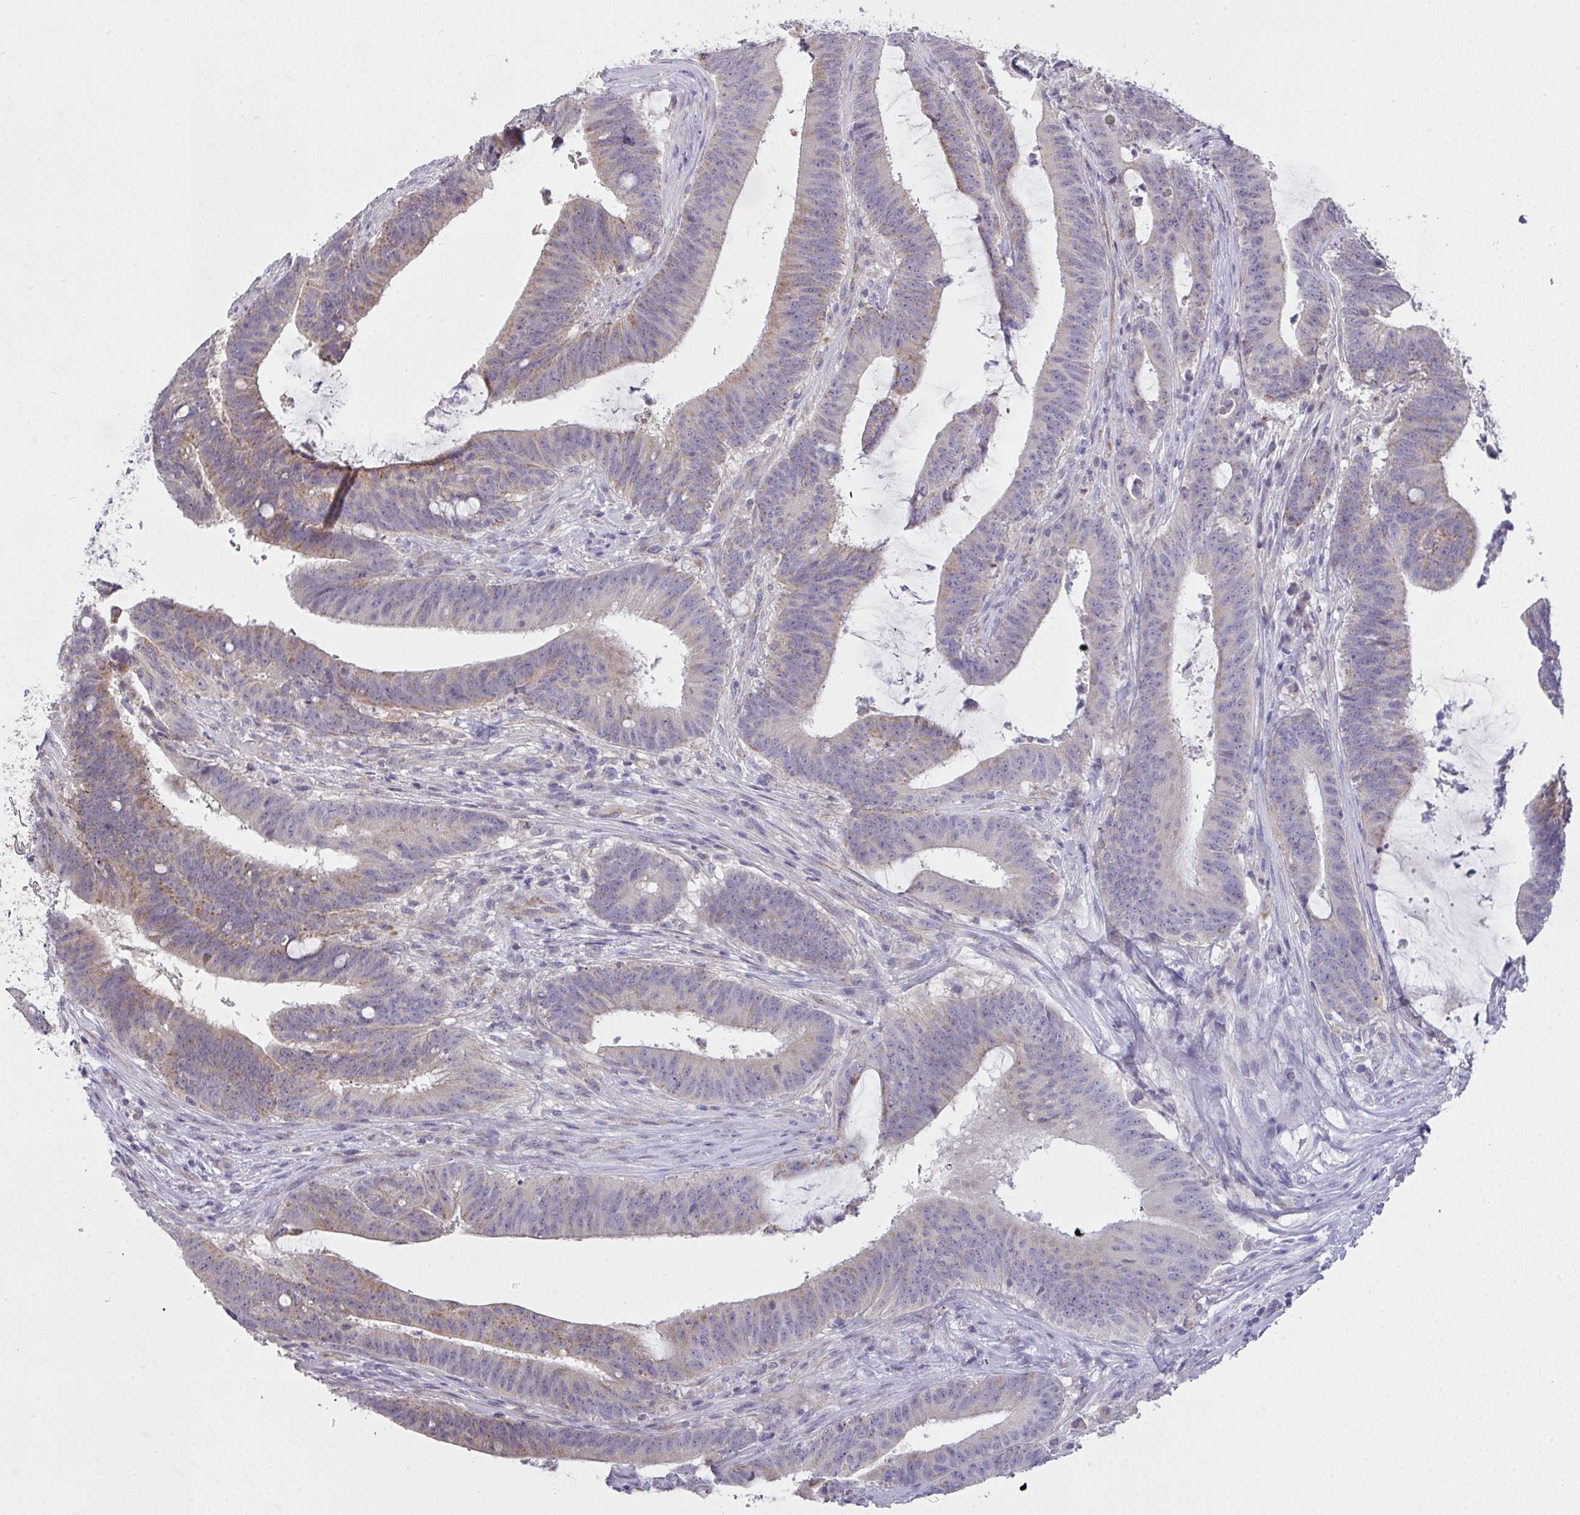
{"staining": {"intensity": "weak", "quantity": "25%-75%", "location": "cytoplasmic/membranous"}, "tissue": "colorectal cancer", "cell_type": "Tumor cells", "image_type": "cancer", "snomed": [{"axis": "morphology", "description": "Adenocarcinoma, NOS"}, {"axis": "topography", "description": "Colon"}], "caption": "Immunohistochemistry (IHC) photomicrograph of neoplastic tissue: colorectal cancer stained using IHC shows low levels of weak protein expression localized specifically in the cytoplasmic/membranous of tumor cells, appearing as a cytoplasmic/membranous brown color.", "gene": "TMEM219", "patient": {"sex": "female", "age": 43}}